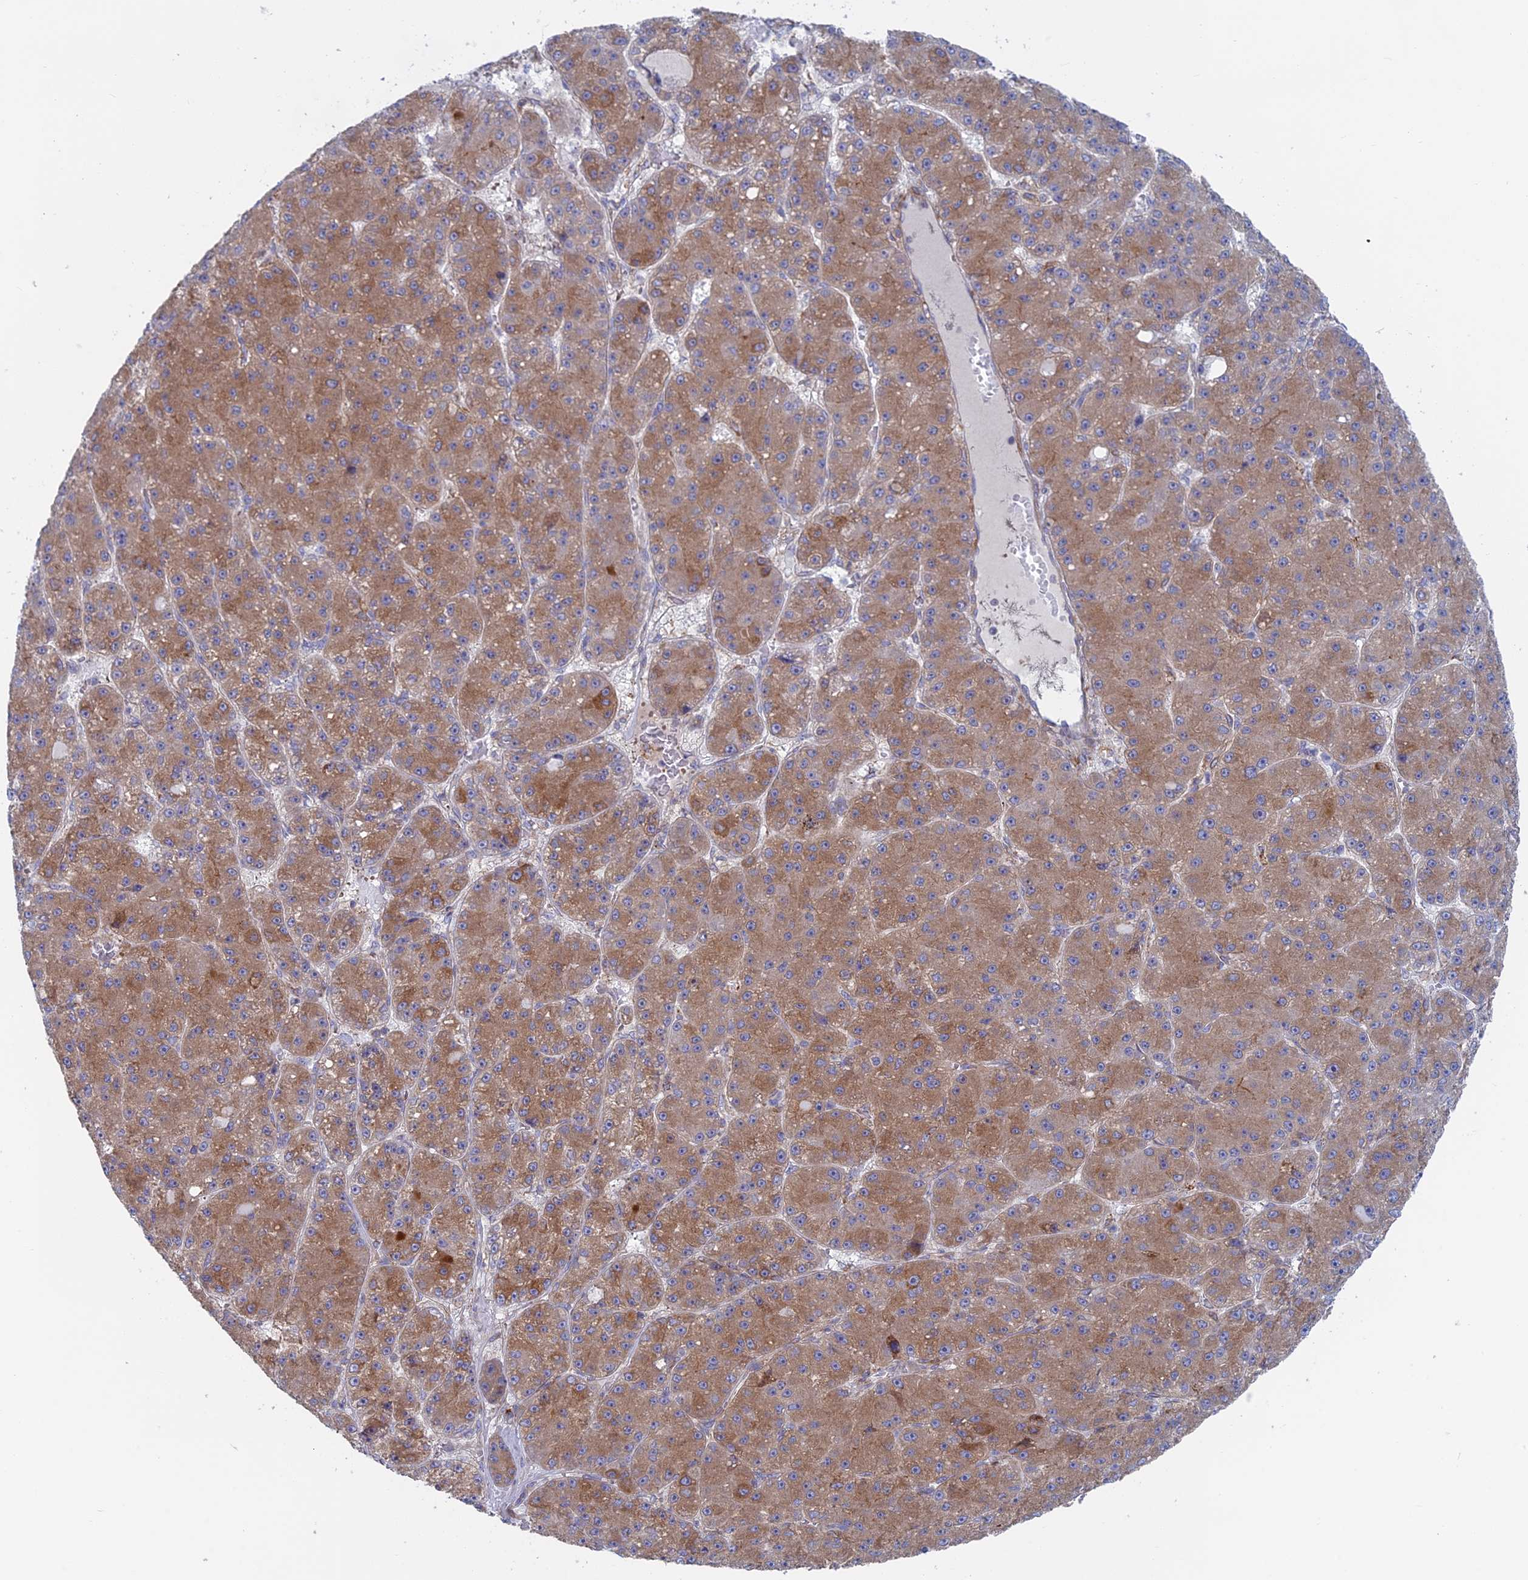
{"staining": {"intensity": "moderate", "quantity": ">75%", "location": "cytoplasmic/membranous"}, "tissue": "liver cancer", "cell_type": "Tumor cells", "image_type": "cancer", "snomed": [{"axis": "morphology", "description": "Carcinoma, Hepatocellular, NOS"}, {"axis": "topography", "description": "Liver"}], "caption": "A high-resolution photomicrograph shows immunohistochemistry (IHC) staining of liver cancer, which reveals moderate cytoplasmic/membranous positivity in about >75% of tumor cells. Using DAB (3,3'-diaminobenzidine) (brown) and hematoxylin (blue) stains, captured at high magnification using brightfield microscopy.", "gene": "TBC1D30", "patient": {"sex": "male", "age": 67}}